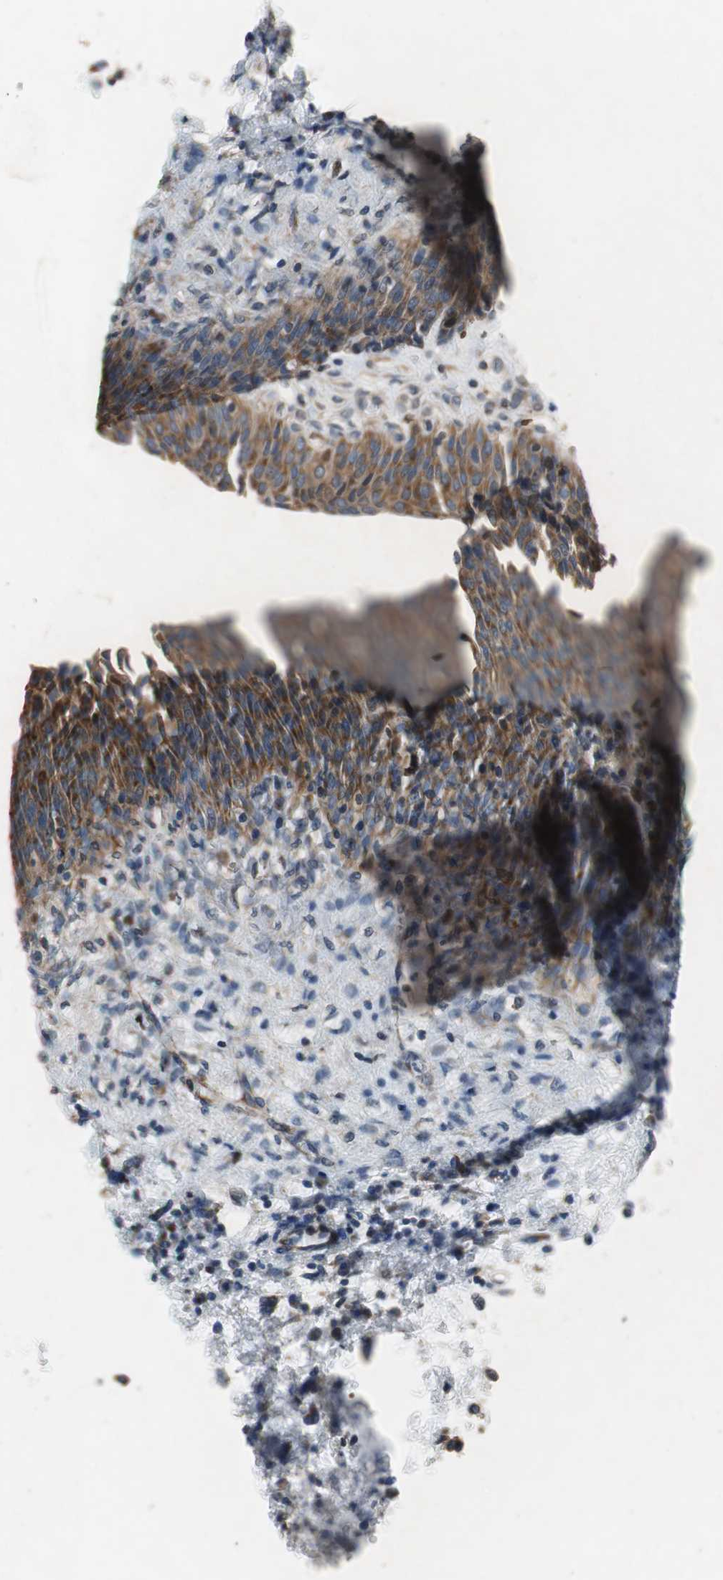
{"staining": {"intensity": "strong", "quantity": ">75%", "location": "cytoplasmic/membranous"}, "tissue": "urinary bladder", "cell_type": "Urothelial cells", "image_type": "normal", "snomed": [{"axis": "morphology", "description": "Normal tissue, NOS"}, {"axis": "morphology", "description": "Dysplasia, NOS"}, {"axis": "topography", "description": "Urinary bladder"}], "caption": "Immunohistochemical staining of normal human urinary bladder demonstrates high levels of strong cytoplasmic/membranous staining in approximately >75% of urothelial cells.", "gene": "RPL35", "patient": {"sex": "male", "age": 35}}